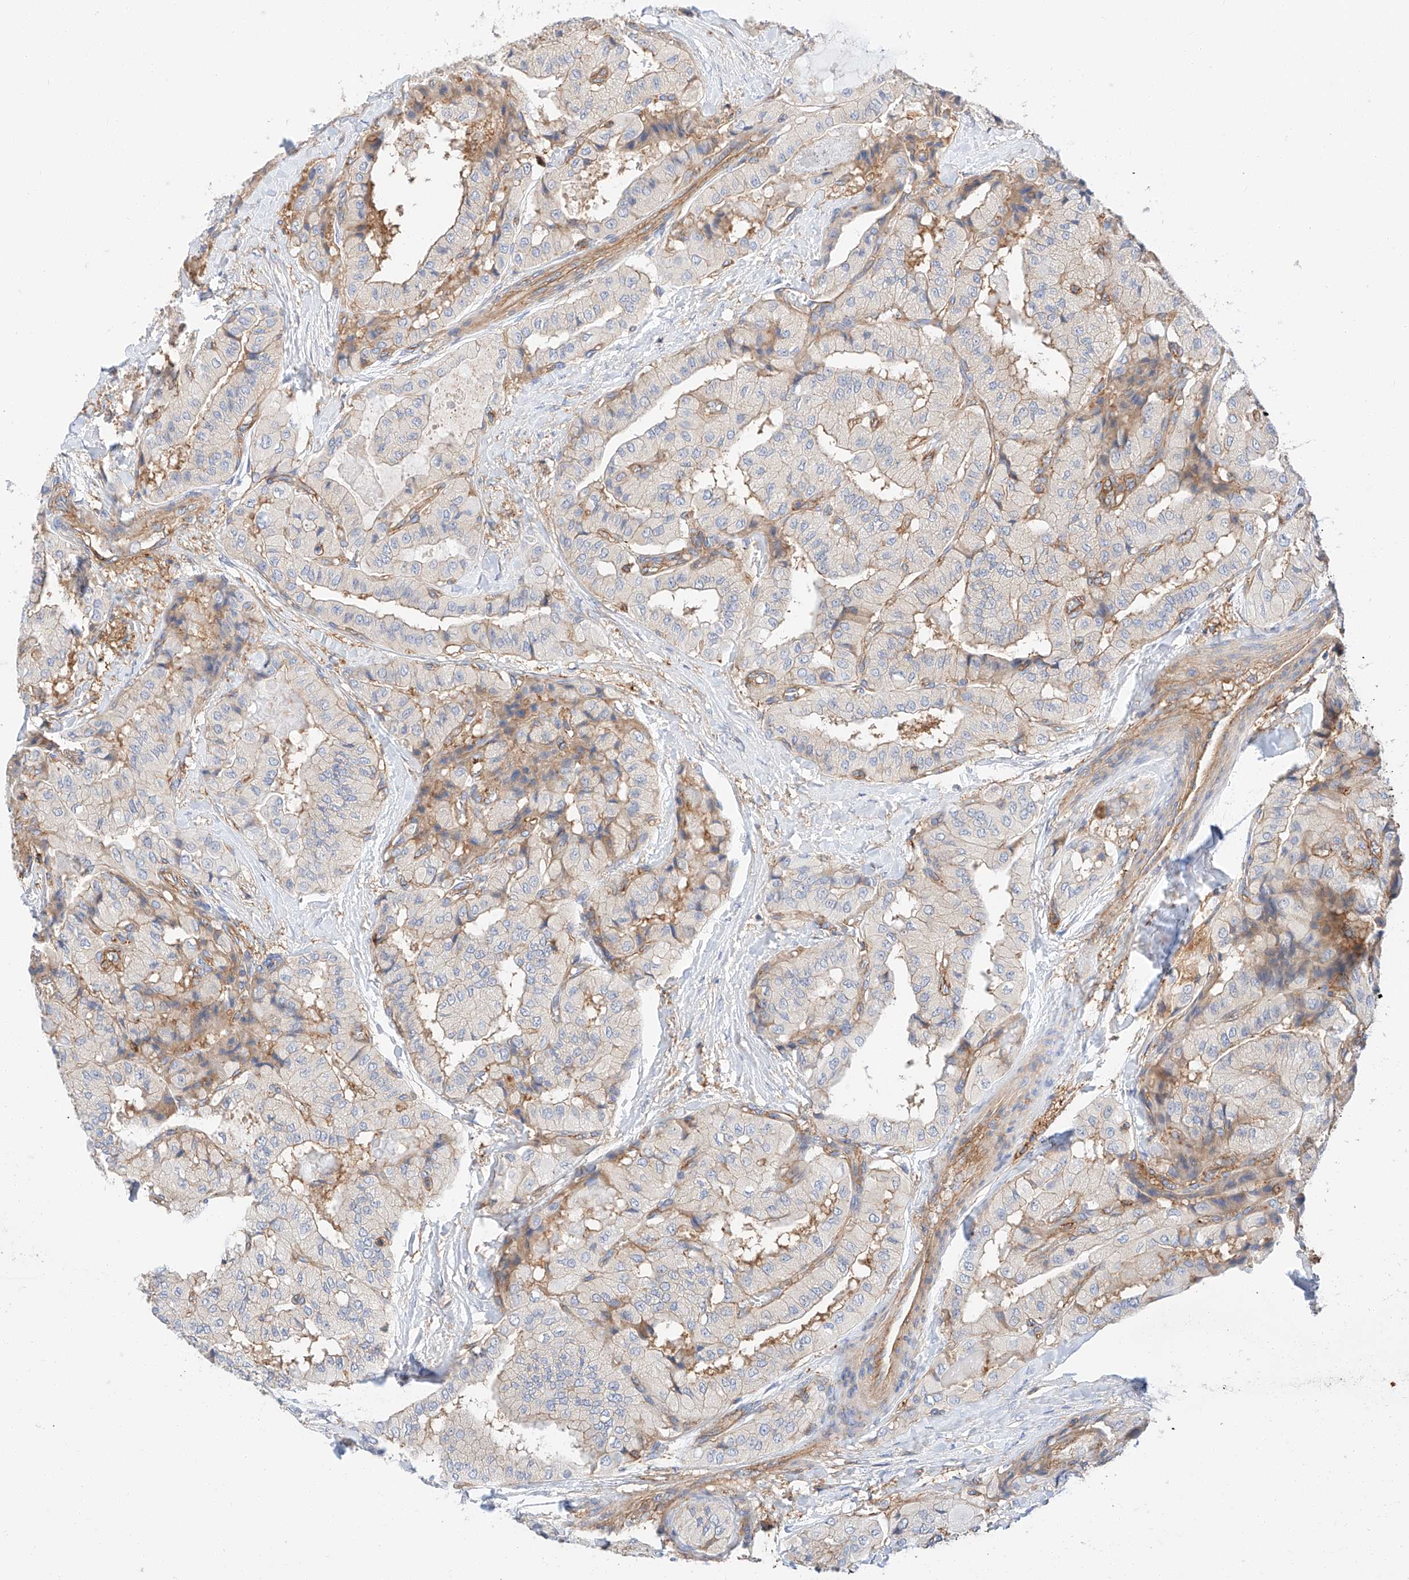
{"staining": {"intensity": "weak", "quantity": "<25%", "location": "cytoplasmic/membranous"}, "tissue": "thyroid cancer", "cell_type": "Tumor cells", "image_type": "cancer", "snomed": [{"axis": "morphology", "description": "Papillary adenocarcinoma, NOS"}, {"axis": "topography", "description": "Thyroid gland"}], "caption": "IHC micrograph of neoplastic tissue: human papillary adenocarcinoma (thyroid) stained with DAB displays no significant protein expression in tumor cells. Nuclei are stained in blue.", "gene": "HAUS4", "patient": {"sex": "female", "age": 59}}